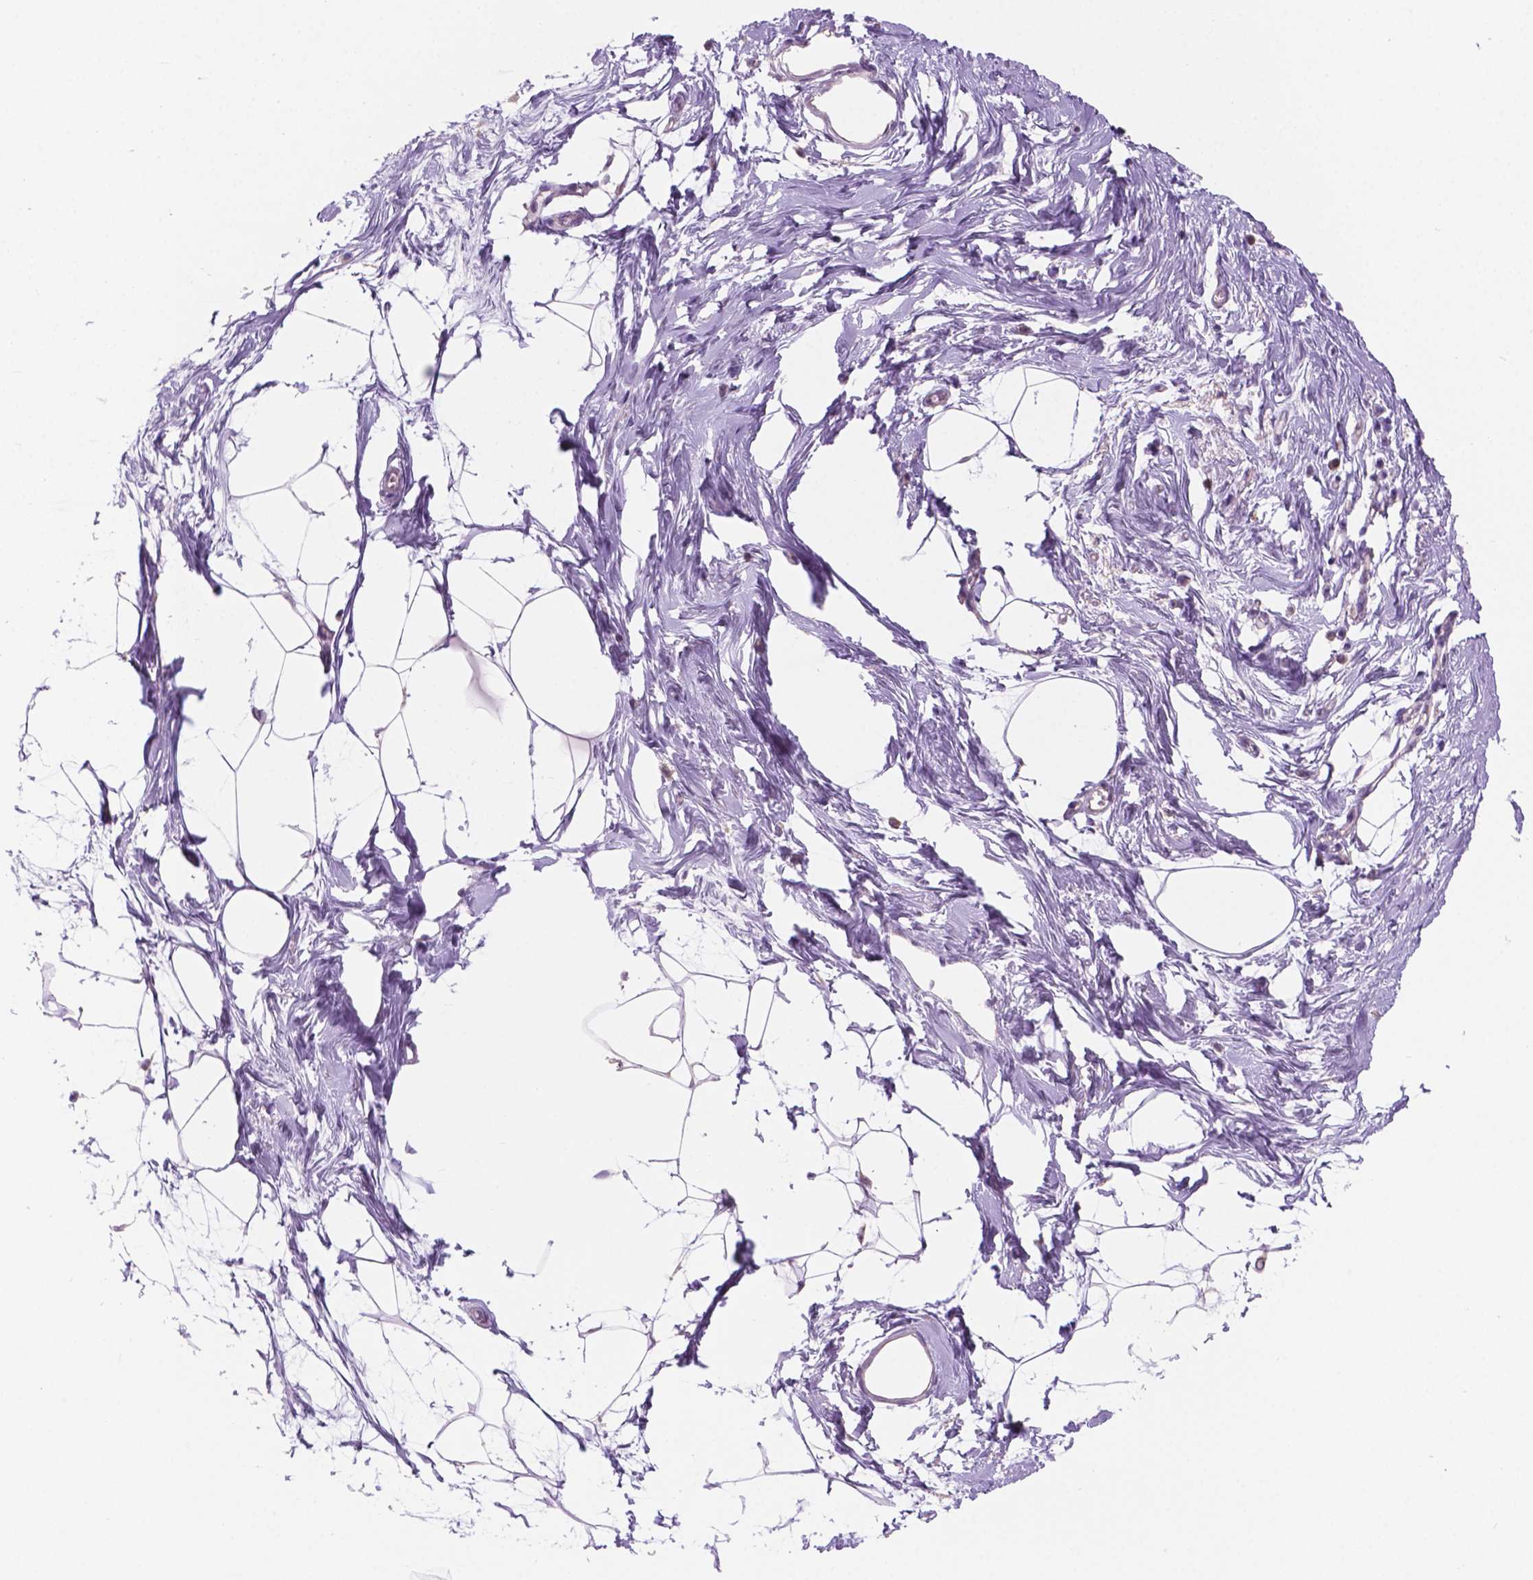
{"staining": {"intensity": "negative", "quantity": "none", "location": "none"}, "tissue": "breast", "cell_type": "Adipocytes", "image_type": "normal", "snomed": [{"axis": "morphology", "description": "Normal tissue, NOS"}, {"axis": "topography", "description": "Breast"}], "caption": "Adipocytes are negative for brown protein staining in unremarkable breast.", "gene": "SBSN", "patient": {"sex": "female", "age": 45}}